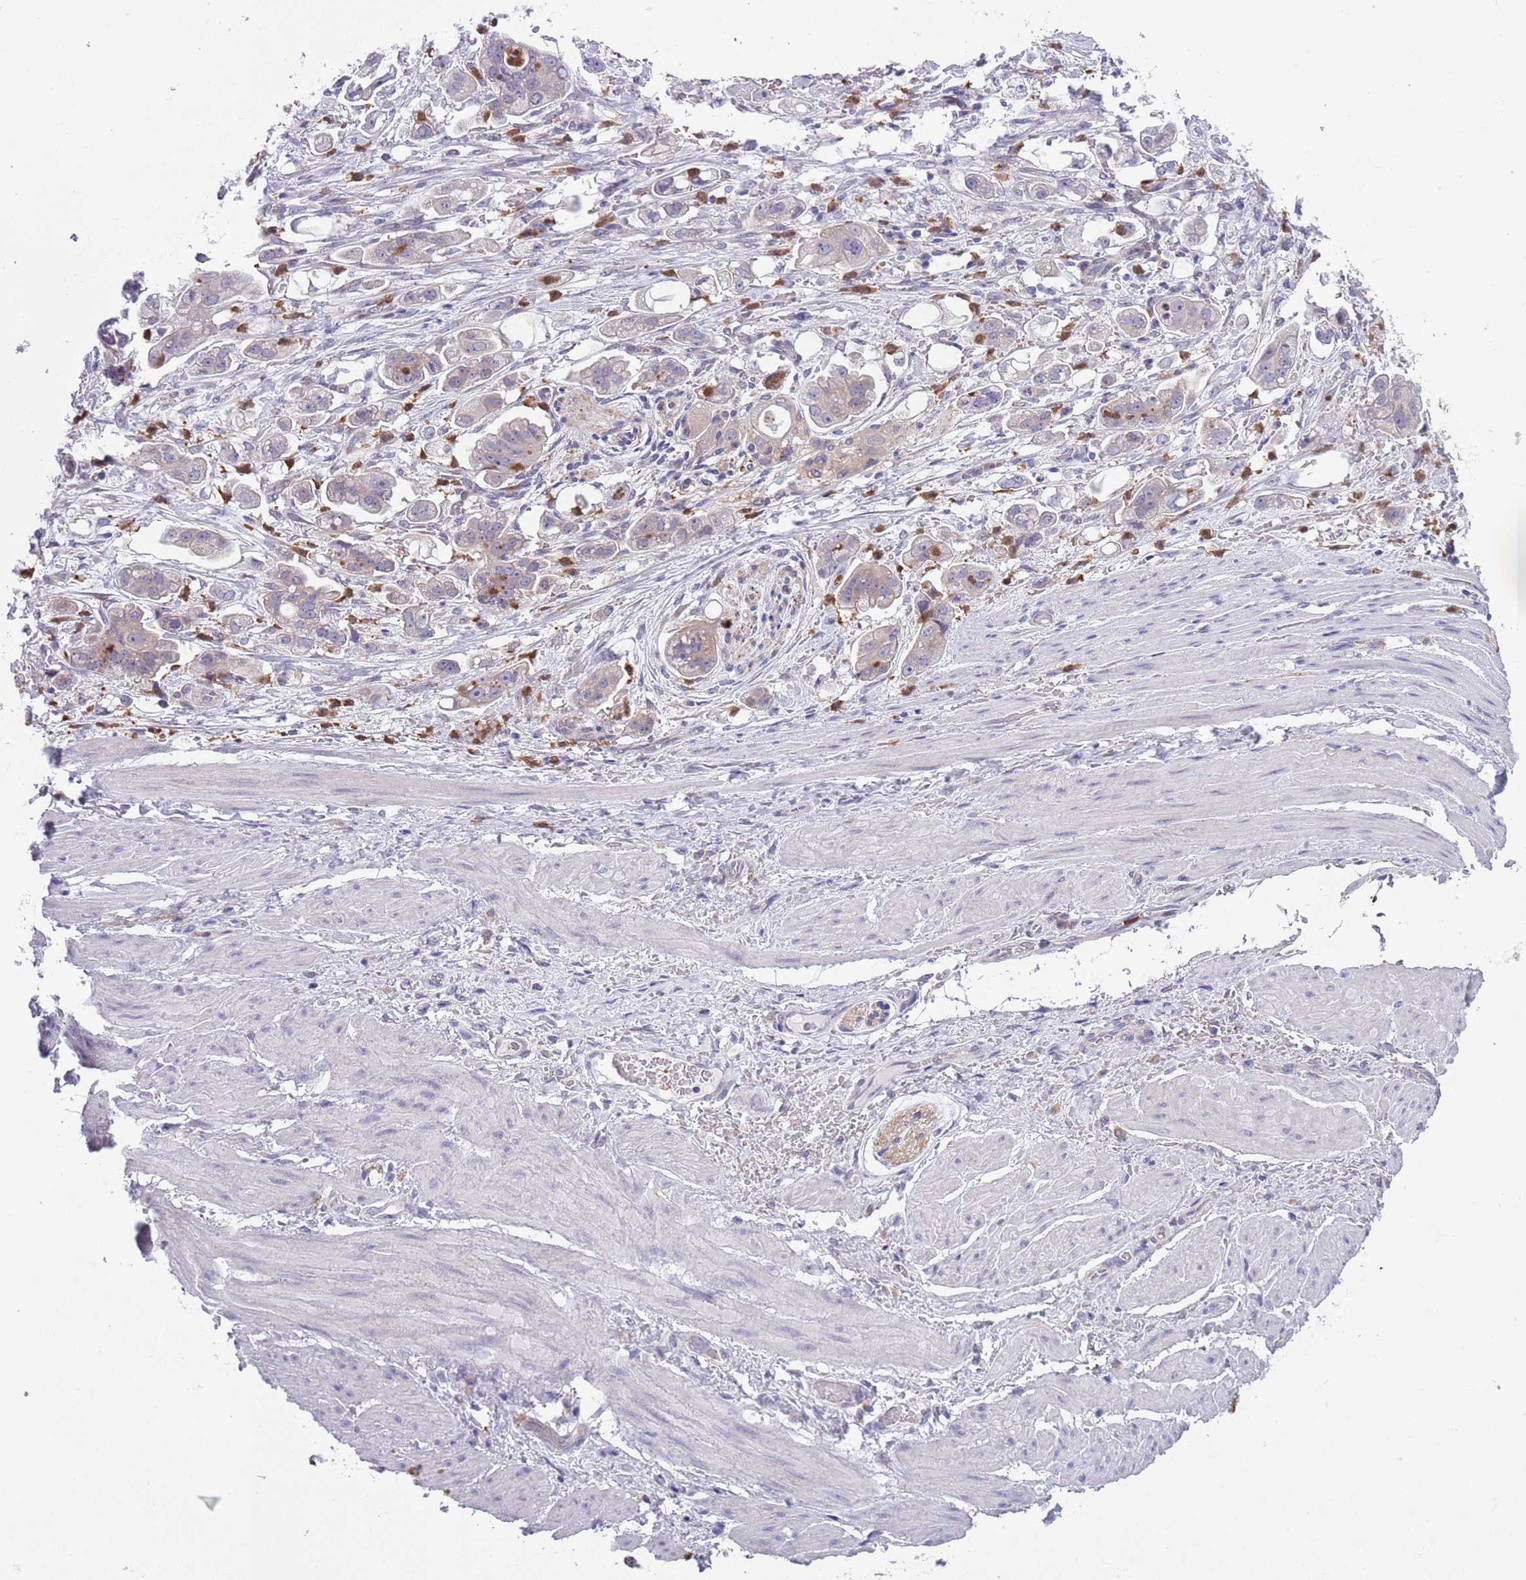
{"staining": {"intensity": "weak", "quantity": "<25%", "location": "cytoplasmic/membranous"}, "tissue": "stomach cancer", "cell_type": "Tumor cells", "image_type": "cancer", "snomed": [{"axis": "morphology", "description": "Adenocarcinoma, NOS"}, {"axis": "topography", "description": "Stomach"}], "caption": "This is a micrograph of immunohistochemistry (IHC) staining of stomach cancer (adenocarcinoma), which shows no positivity in tumor cells. (IHC, brightfield microscopy, high magnification).", "gene": "ZFP2", "patient": {"sex": "male", "age": 62}}